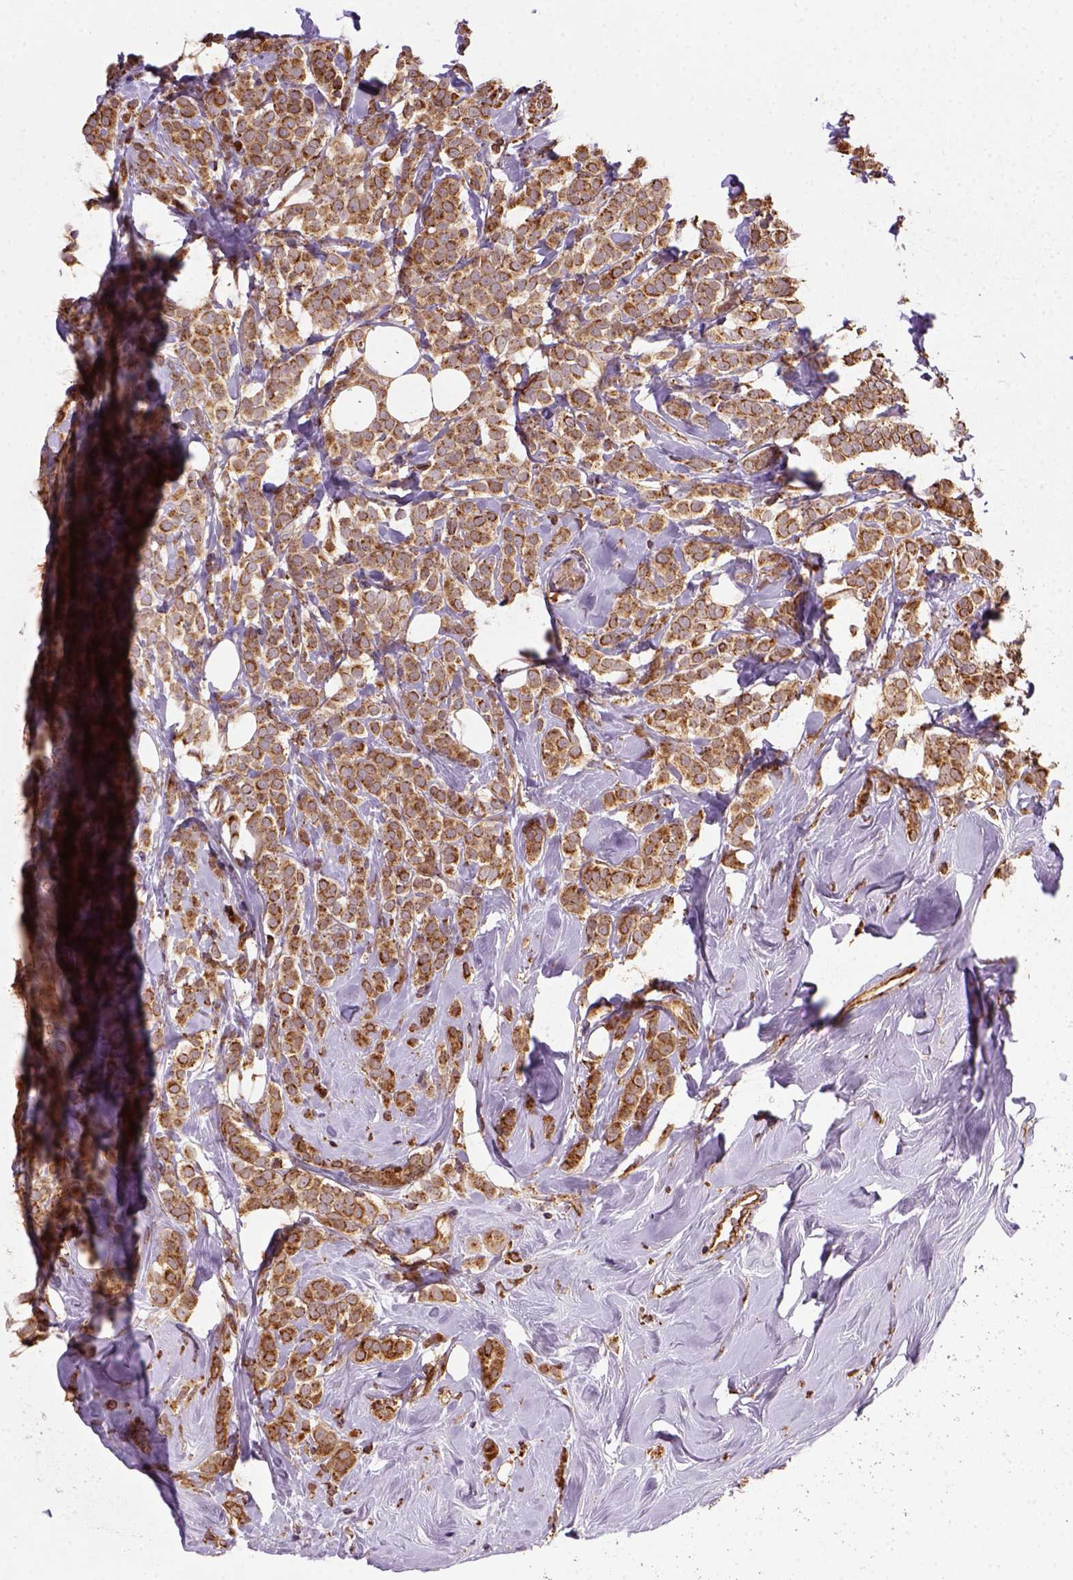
{"staining": {"intensity": "moderate", "quantity": ">75%", "location": "nuclear"}, "tissue": "breast cancer", "cell_type": "Tumor cells", "image_type": "cancer", "snomed": [{"axis": "morphology", "description": "Lobular carcinoma"}, {"axis": "topography", "description": "Breast"}], "caption": "The histopathology image shows staining of lobular carcinoma (breast), revealing moderate nuclear protein staining (brown color) within tumor cells.", "gene": "MAPK8IP3", "patient": {"sex": "female", "age": 49}}